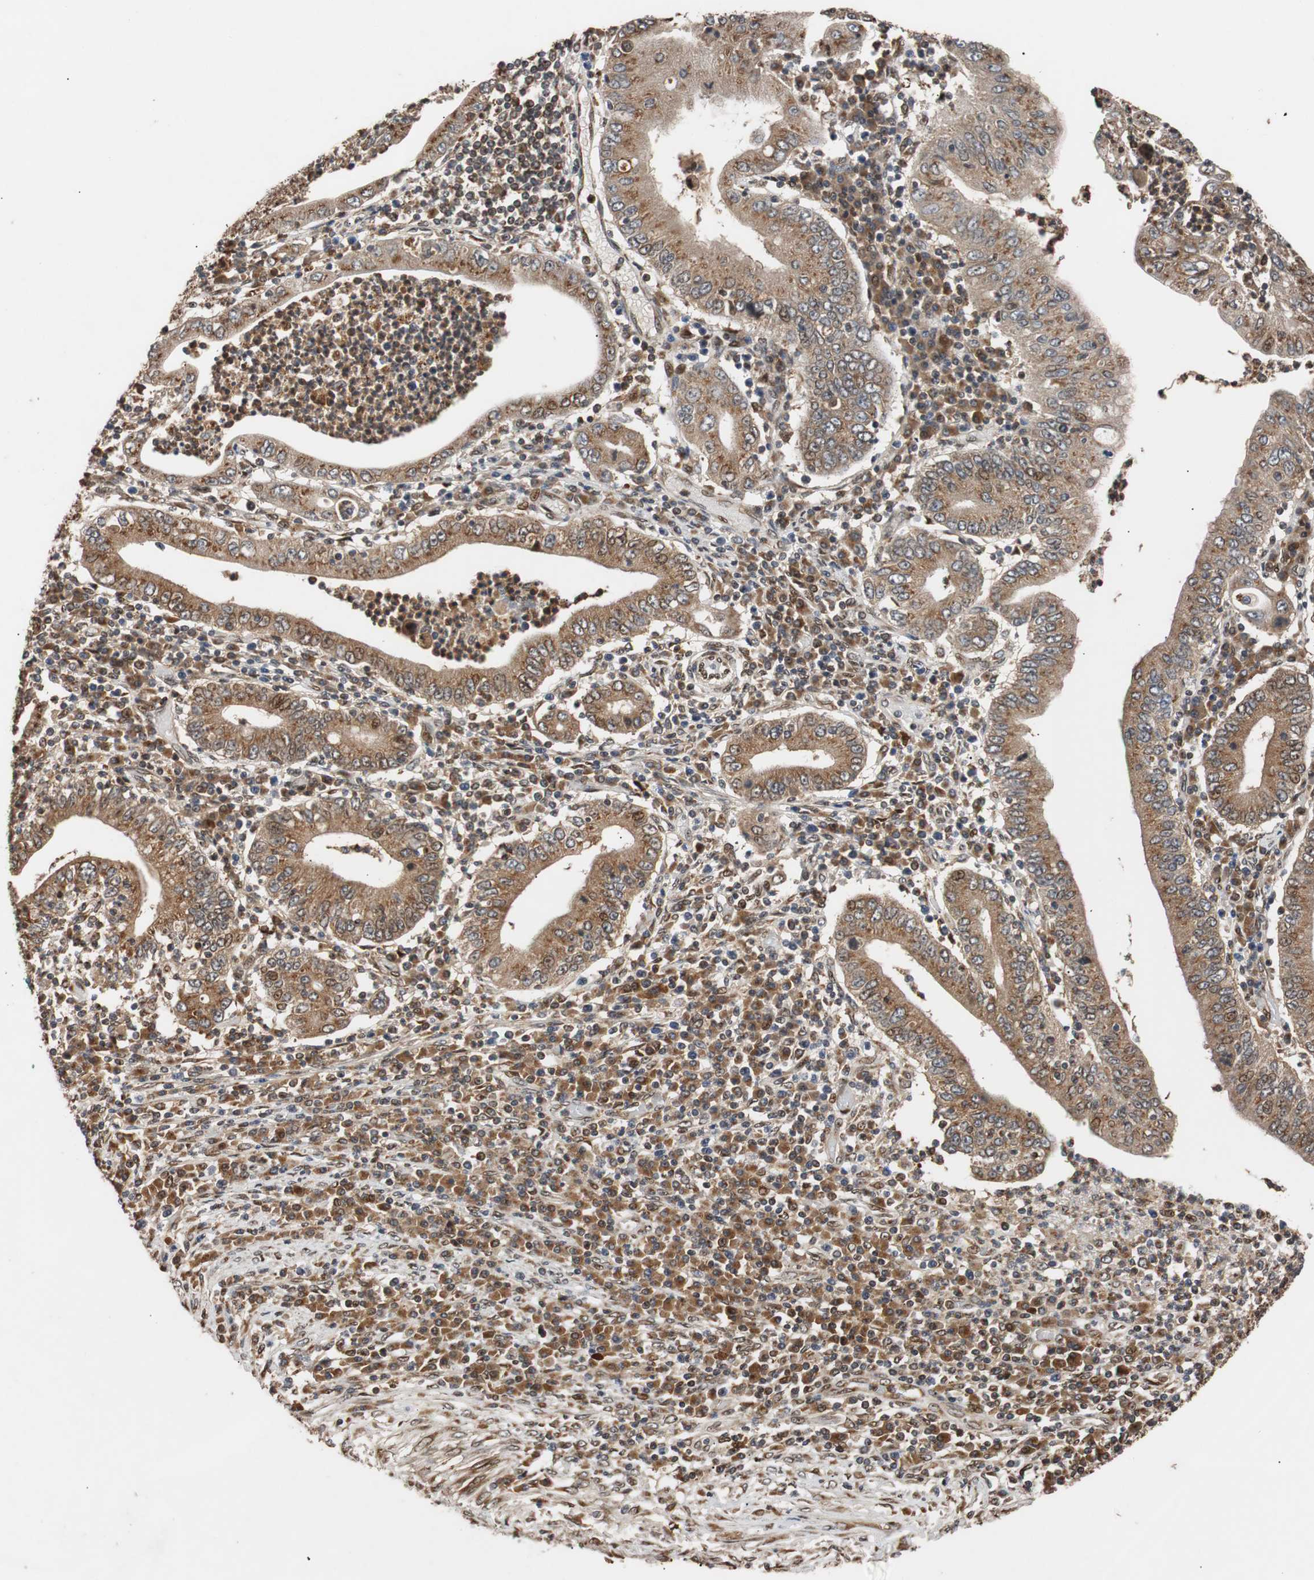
{"staining": {"intensity": "moderate", "quantity": ">75%", "location": "cytoplasmic/membranous"}, "tissue": "stomach cancer", "cell_type": "Tumor cells", "image_type": "cancer", "snomed": [{"axis": "morphology", "description": "Normal tissue, NOS"}, {"axis": "morphology", "description": "Adenocarcinoma, NOS"}, {"axis": "topography", "description": "Esophagus"}, {"axis": "topography", "description": "Stomach, upper"}, {"axis": "topography", "description": "Peripheral nerve tissue"}], "caption": "DAB (3,3'-diaminobenzidine) immunohistochemical staining of stomach cancer (adenocarcinoma) reveals moderate cytoplasmic/membranous protein staining in approximately >75% of tumor cells. The protein is stained brown, and the nuclei are stained in blue (DAB IHC with brightfield microscopy, high magnification).", "gene": "USP31", "patient": {"sex": "male", "age": 62}}